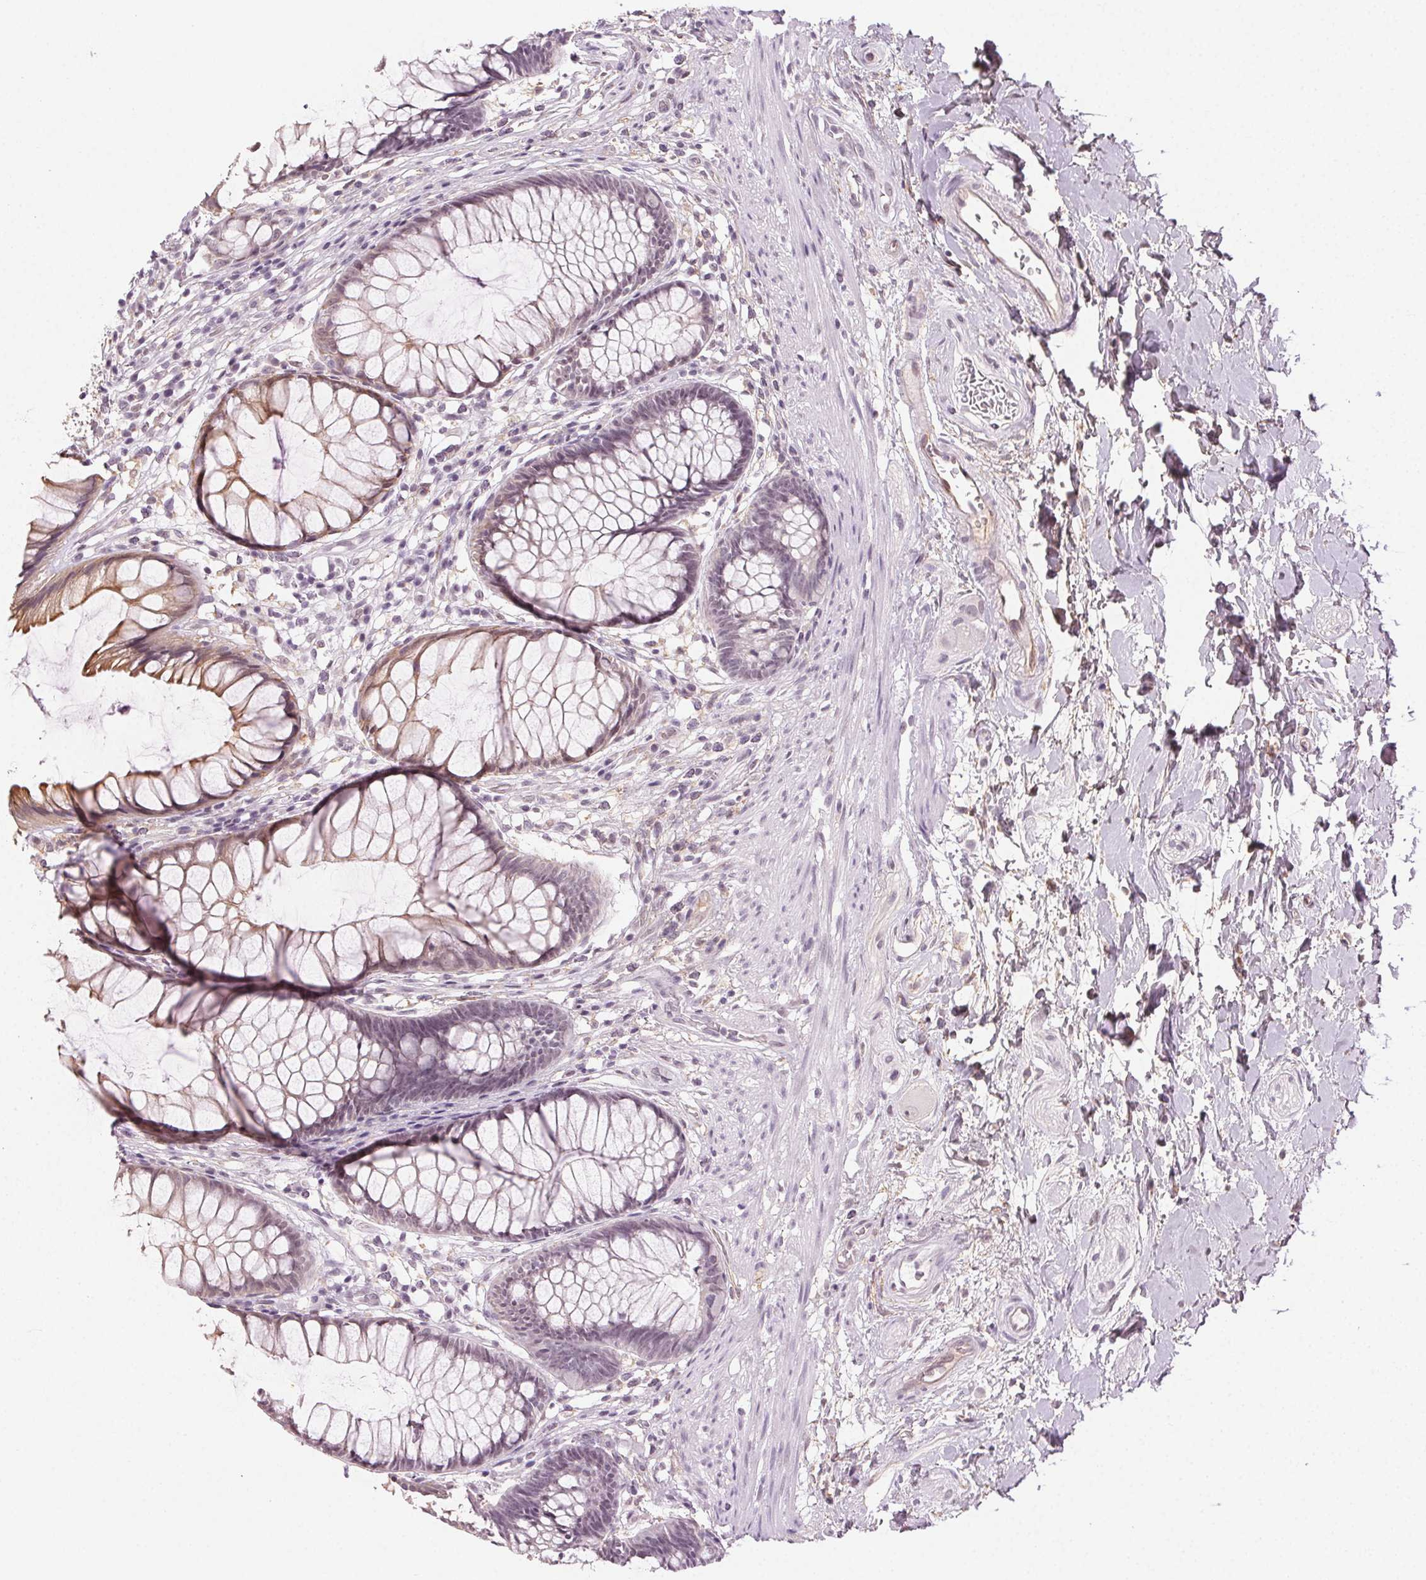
{"staining": {"intensity": "weak", "quantity": "25%-75%", "location": "cytoplasmic/membranous"}, "tissue": "rectum", "cell_type": "Glandular cells", "image_type": "normal", "snomed": [{"axis": "morphology", "description": "Normal tissue, NOS"}, {"axis": "topography", "description": "Smooth muscle"}, {"axis": "topography", "description": "Rectum"}], "caption": "Weak cytoplasmic/membranous staining for a protein is identified in about 25%-75% of glandular cells of normal rectum using immunohistochemistry.", "gene": "AIF1L", "patient": {"sex": "male", "age": 53}}